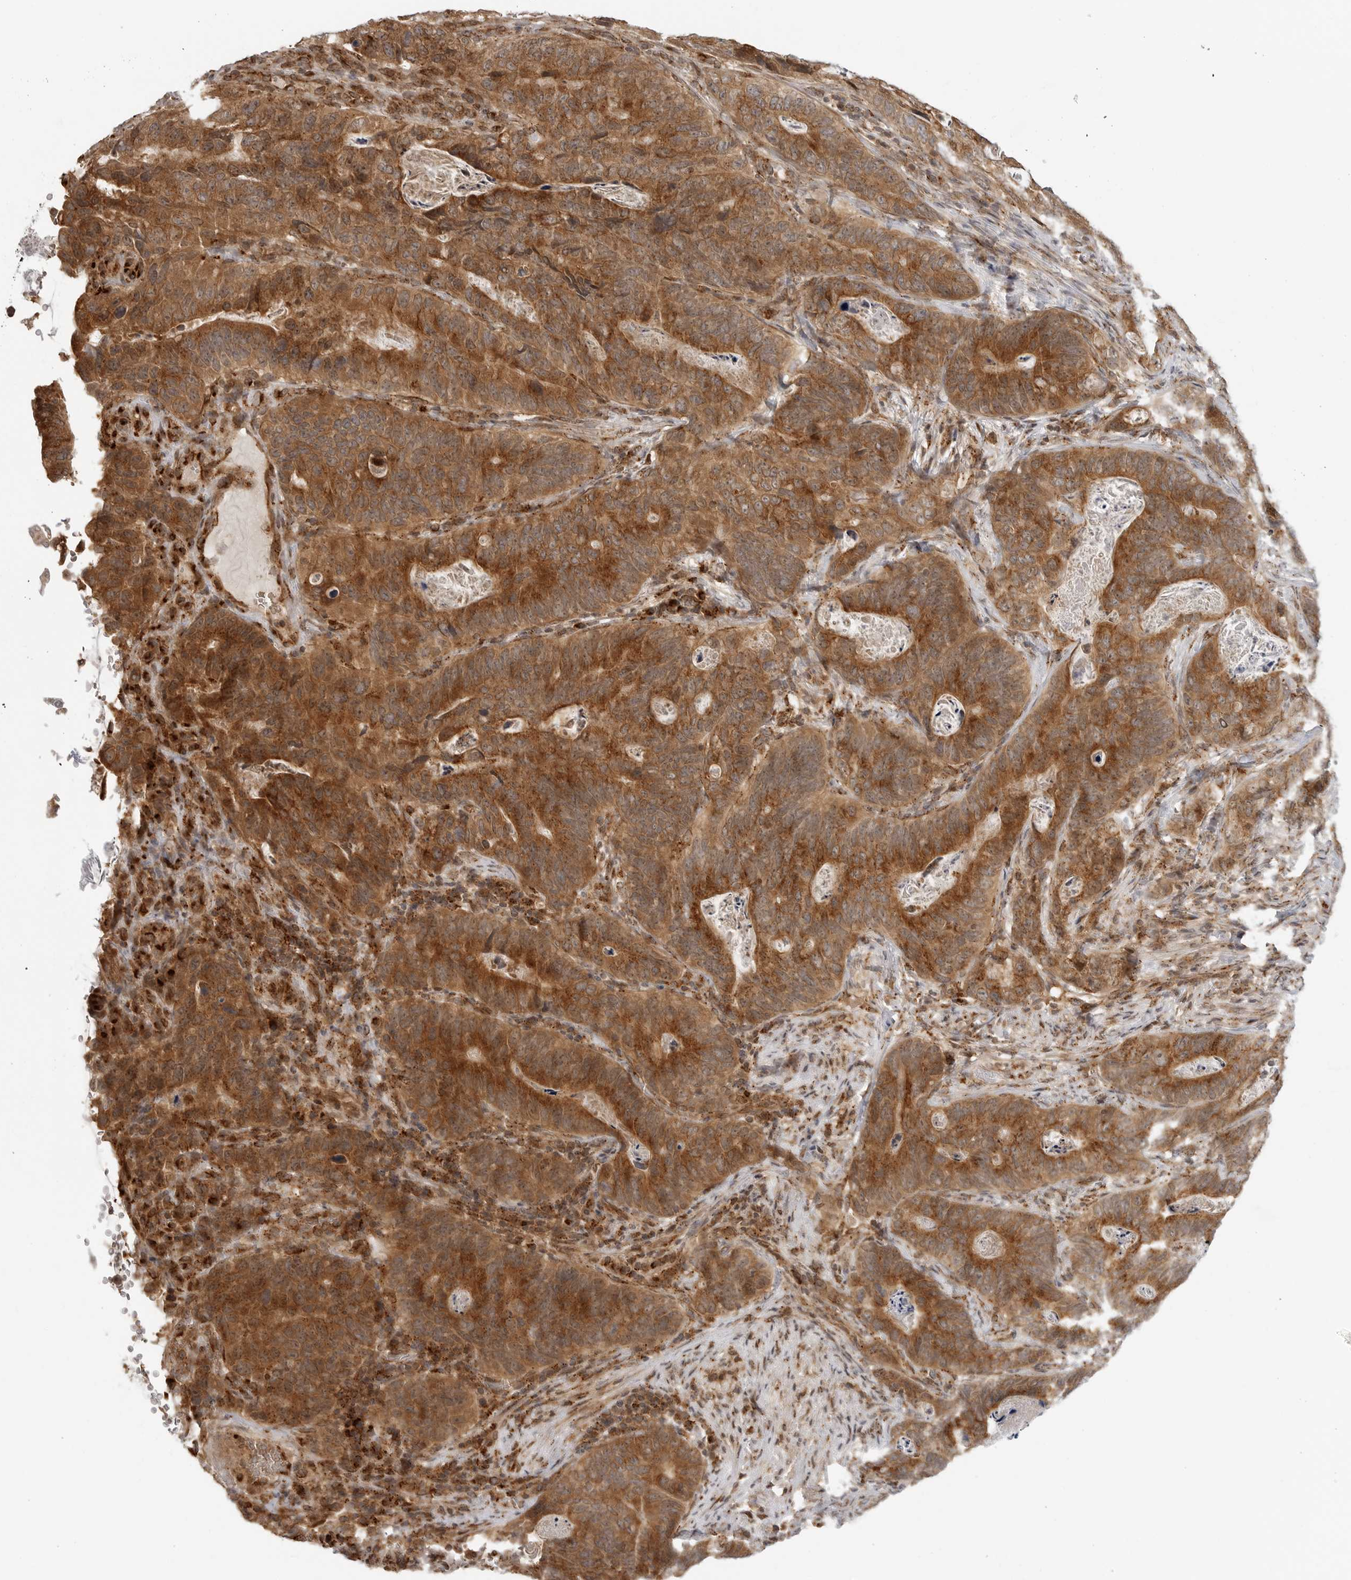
{"staining": {"intensity": "moderate", "quantity": ">75%", "location": "cytoplasmic/membranous"}, "tissue": "stomach cancer", "cell_type": "Tumor cells", "image_type": "cancer", "snomed": [{"axis": "morphology", "description": "Normal tissue, NOS"}, {"axis": "morphology", "description": "Adenocarcinoma, NOS"}, {"axis": "topography", "description": "Stomach"}], "caption": "Tumor cells show moderate cytoplasmic/membranous expression in about >75% of cells in stomach cancer. Immunohistochemistry stains the protein in brown and the nuclei are stained blue.", "gene": "COPA", "patient": {"sex": "female", "age": 89}}